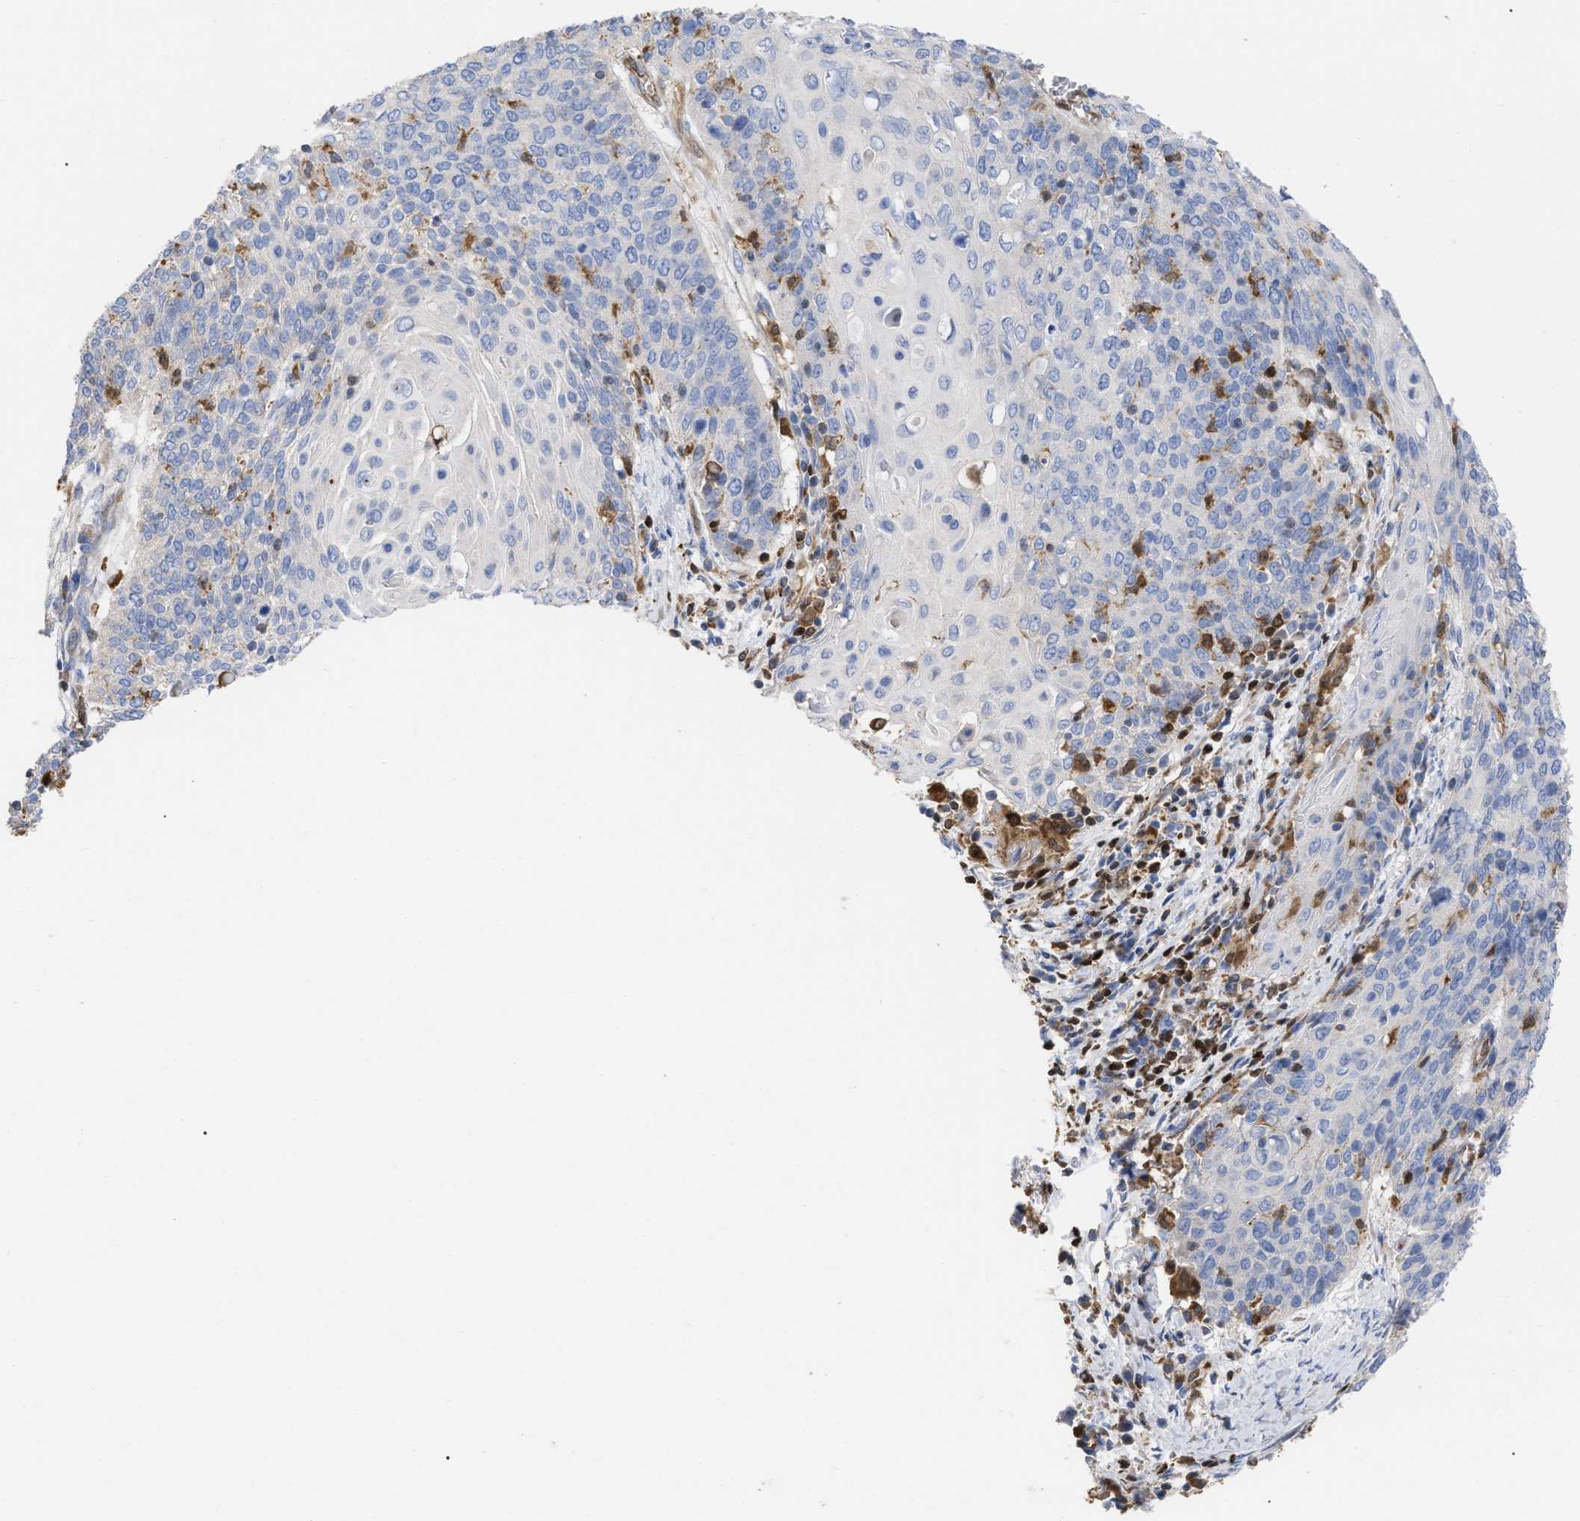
{"staining": {"intensity": "negative", "quantity": "none", "location": "none"}, "tissue": "cervical cancer", "cell_type": "Tumor cells", "image_type": "cancer", "snomed": [{"axis": "morphology", "description": "Squamous cell carcinoma, NOS"}, {"axis": "topography", "description": "Cervix"}], "caption": "Immunohistochemical staining of cervical cancer reveals no significant expression in tumor cells.", "gene": "GIMAP4", "patient": {"sex": "female", "age": 39}}